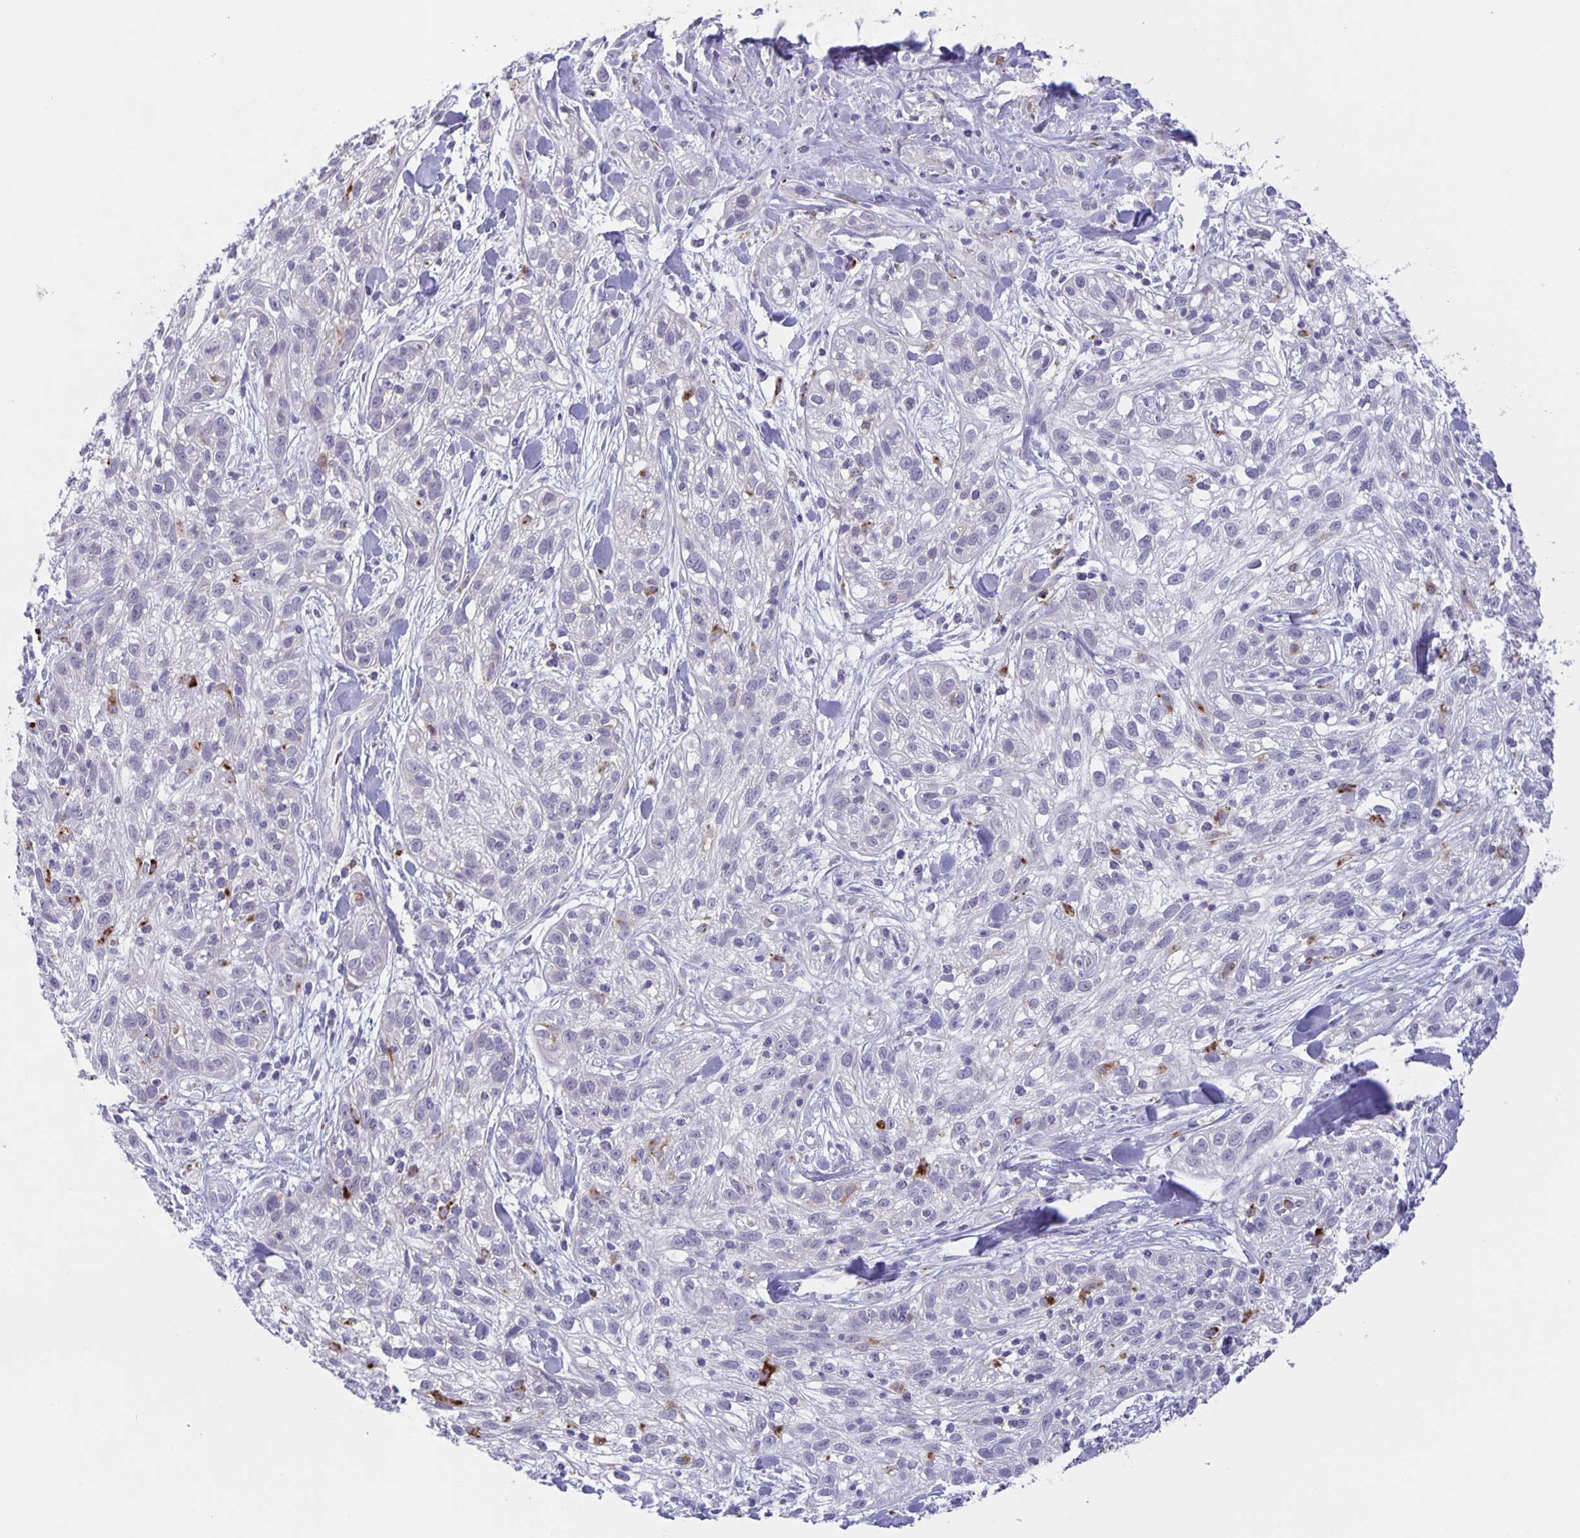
{"staining": {"intensity": "negative", "quantity": "none", "location": "none"}, "tissue": "skin cancer", "cell_type": "Tumor cells", "image_type": "cancer", "snomed": [{"axis": "morphology", "description": "Squamous cell carcinoma, NOS"}, {"axis": "topography", "description": "Skin"}], "caption": "High magnification brightfield microscopy of squamous cell carcinoma (skin) stained with DAB (brown) and counterstained with hematoxylin (blue): tumor cells show no significant staining. The staining was performed using DAB (3,3'-diaminobenzidine) to visualize the protein expression in brown, while the nuclei were stained in blue with hematoxylin (Magnification: 20x).", "gene": "LIPA", "patient": {"sex": "male", "age": 82}}